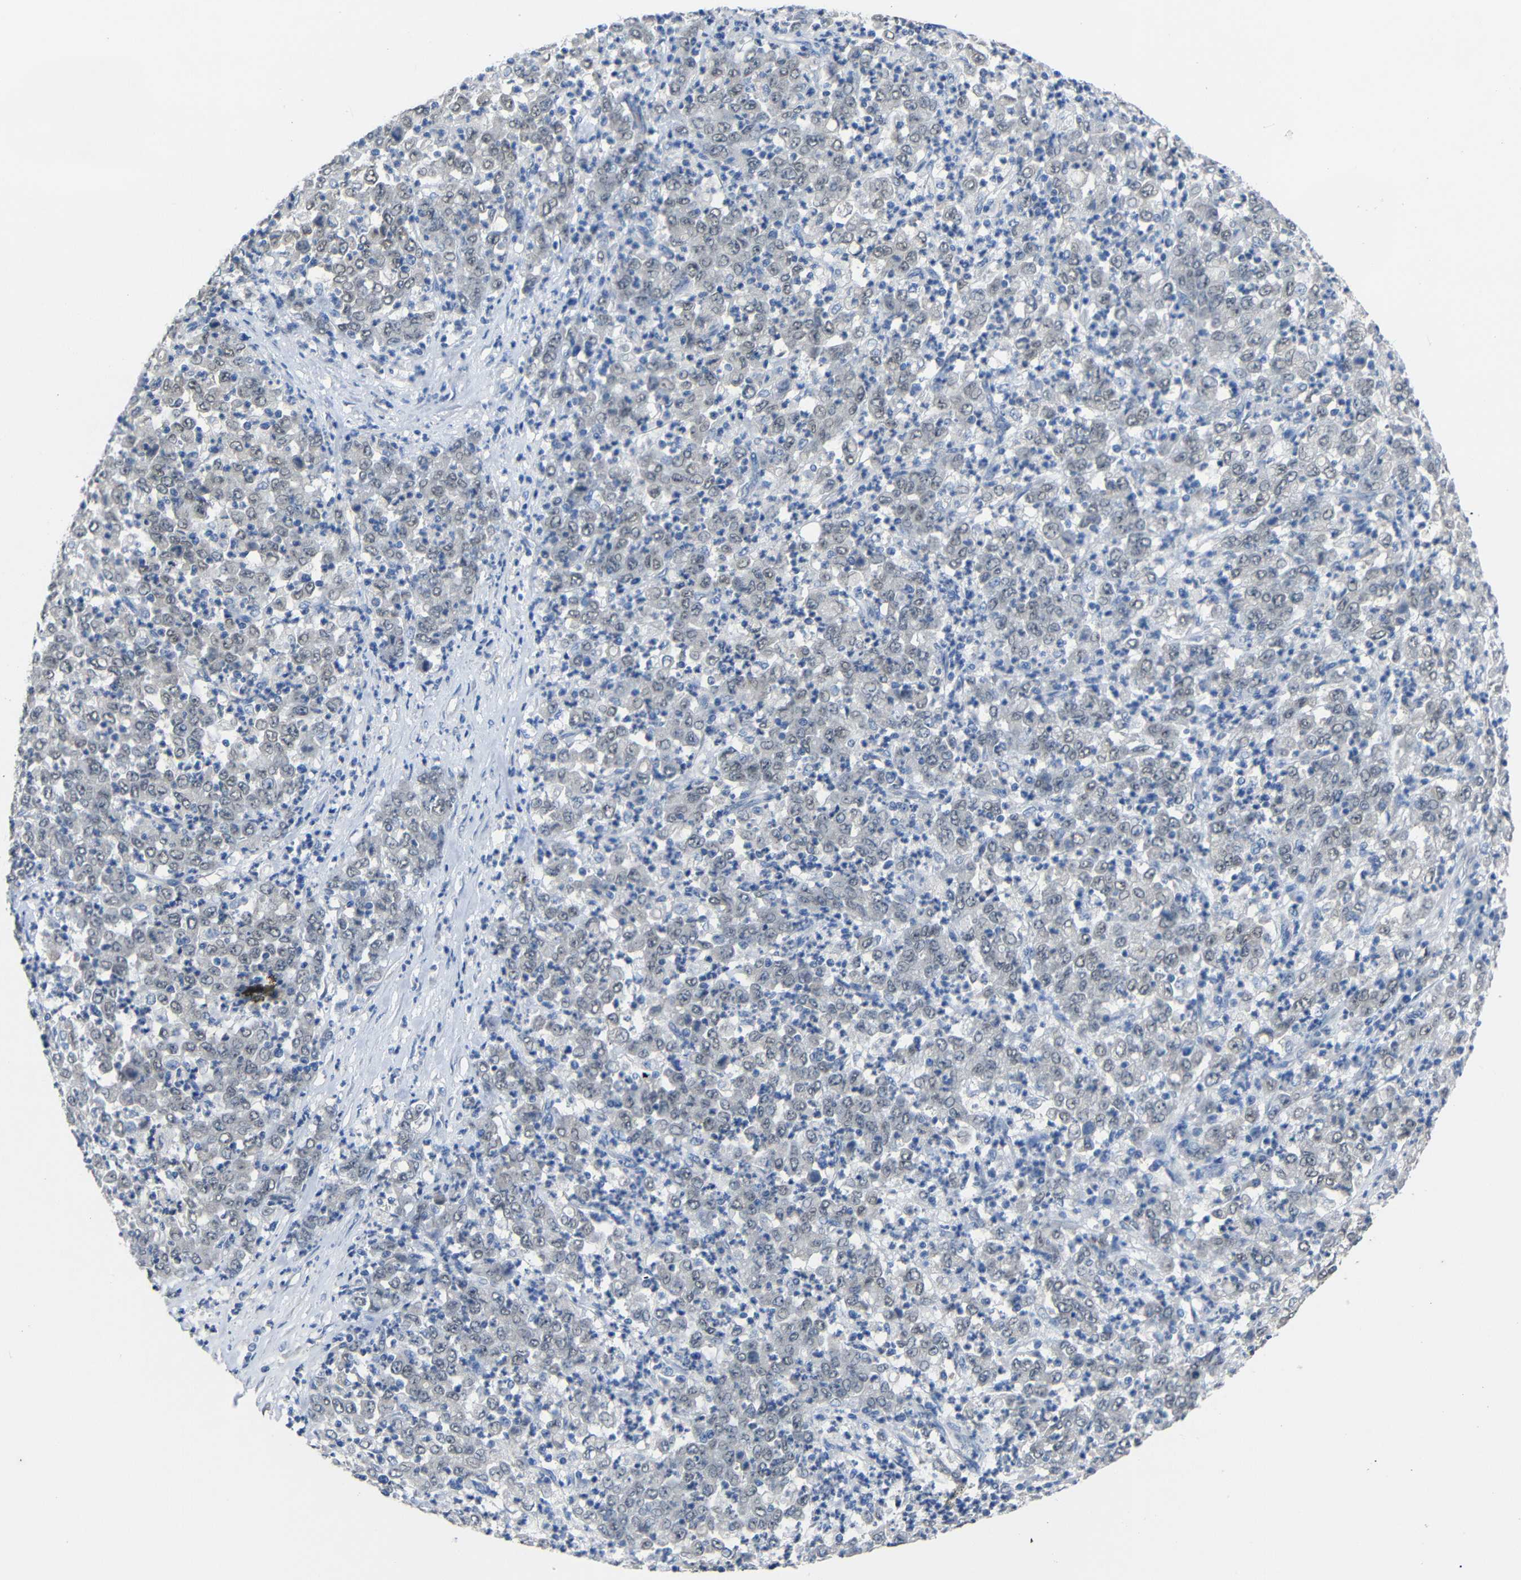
{"staining": {"intensity": "moderate", "quantity": "25%-75%", "location": "nuclear"}, "tissue": "stomach cancer", "cell_type": "Tumor cells", "image_type": "cancer", "snomed": [{"axis": "morphology", "description": "Adenocarcinoma, NOS"}, {"axis": "topography", "description": "Stomach, lower"}], "caption": "Immunohistochemical staining of human stomach cancer exhibits medium levels of moderate nuclear expression in approximately 25%-75% of tumor cells. The staining is performed using DAB (3,3'-diaminobenzidine) brown chromogen to label protein expression. The nuclei are counter-stained blue using hematoxylin.", "gene": "HNF1A", "patient": {"sex": "female", "age": 71}}